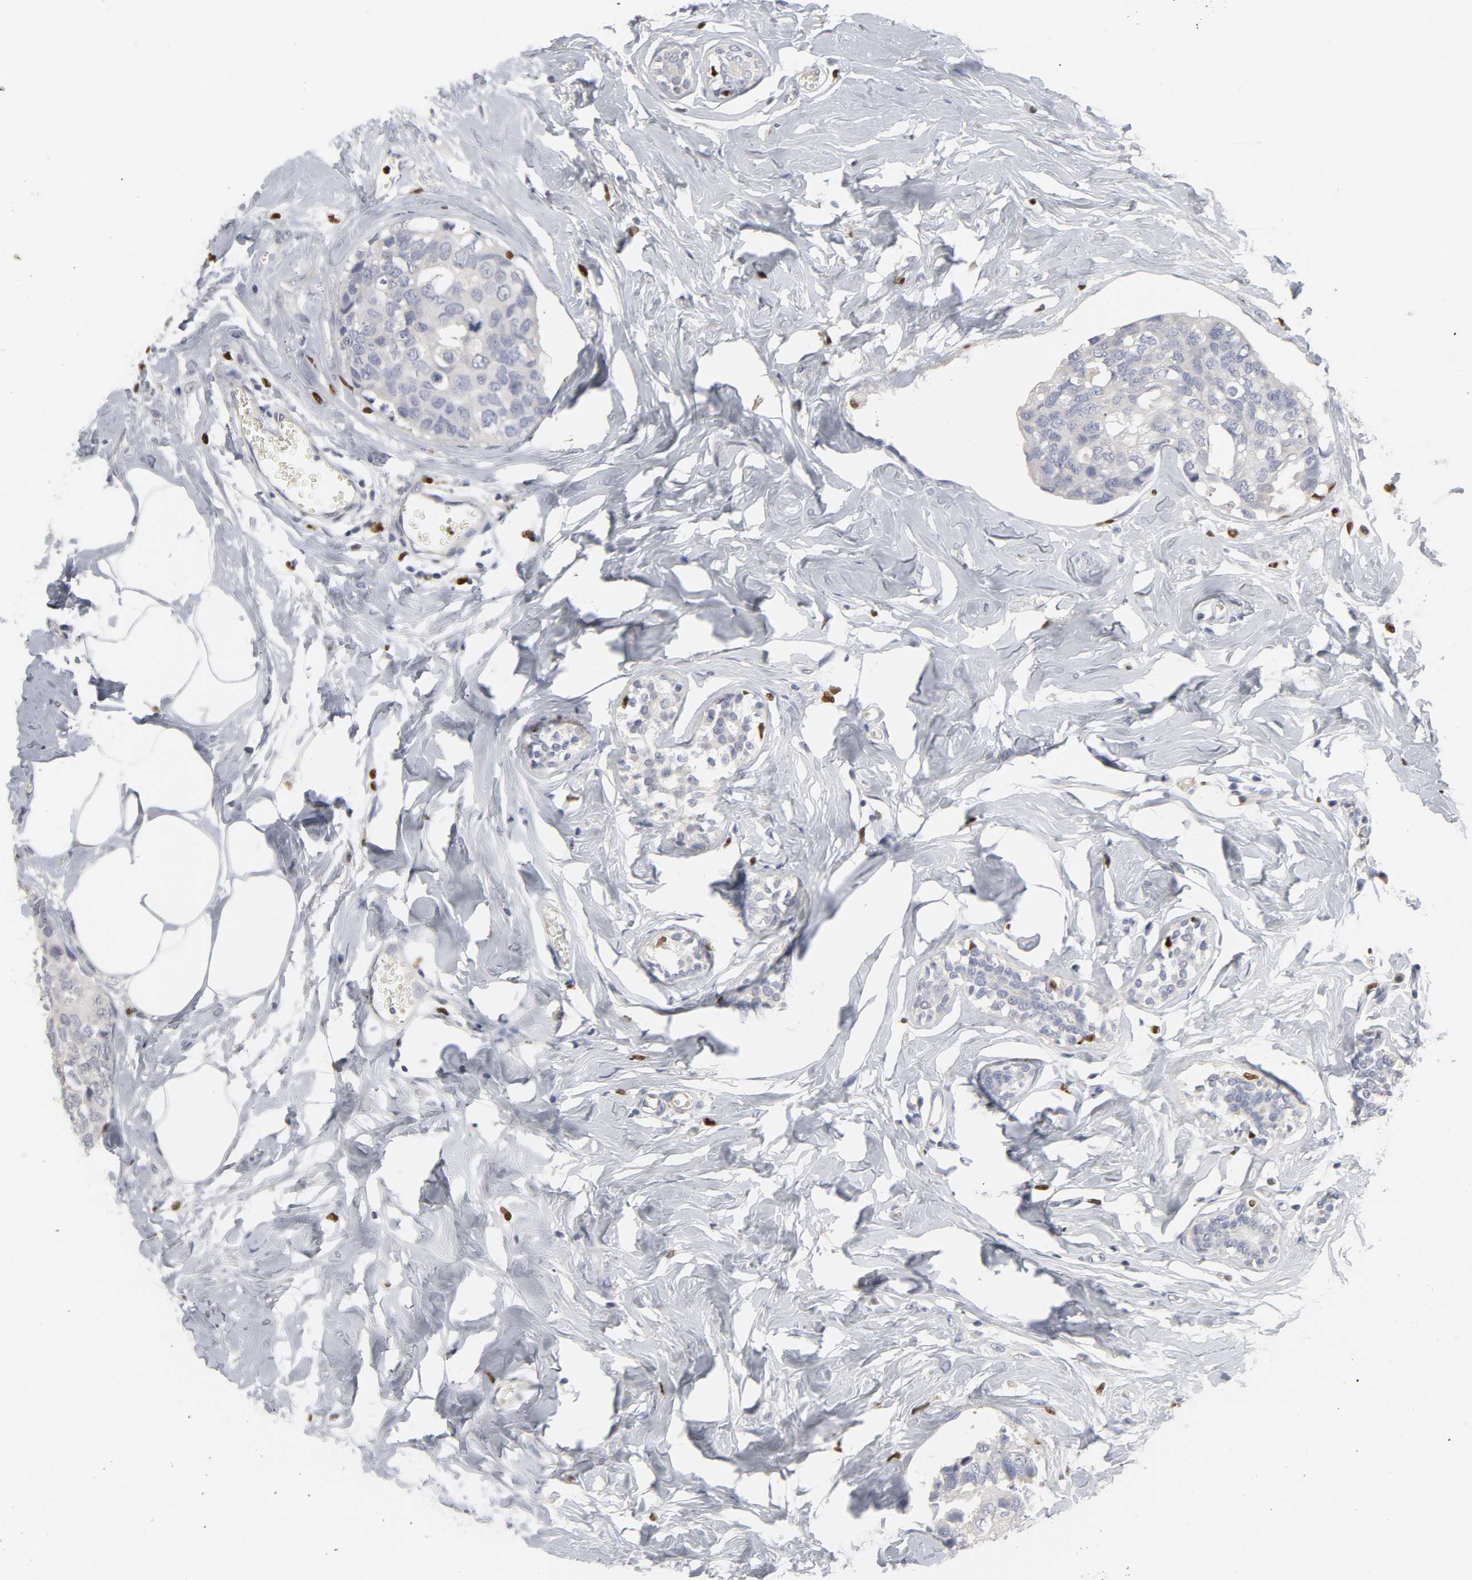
{"staining": {"intensity": "negative", "quantity": "none", "location": "none"}, "tissue": "breast cancer", "cell_type": "Tumor cells", "image_type": "cancer", "snomed": [{"axis": "morphology", "description": "Normal tissue, NOS"}, {"axis": "morphology", "description": "Duct carcinoma"}, {"axis": "topography", "description": "Breast"}], "caption": "An immunohistochemistry (IHC) photomicrograph of breast invasive ductal carcinoma is shown. There is no staining in tumor cells of breast invasive ductal carcinoma.", "gene": "SPI1", "patient": {"sex": "female", "age": 50}}